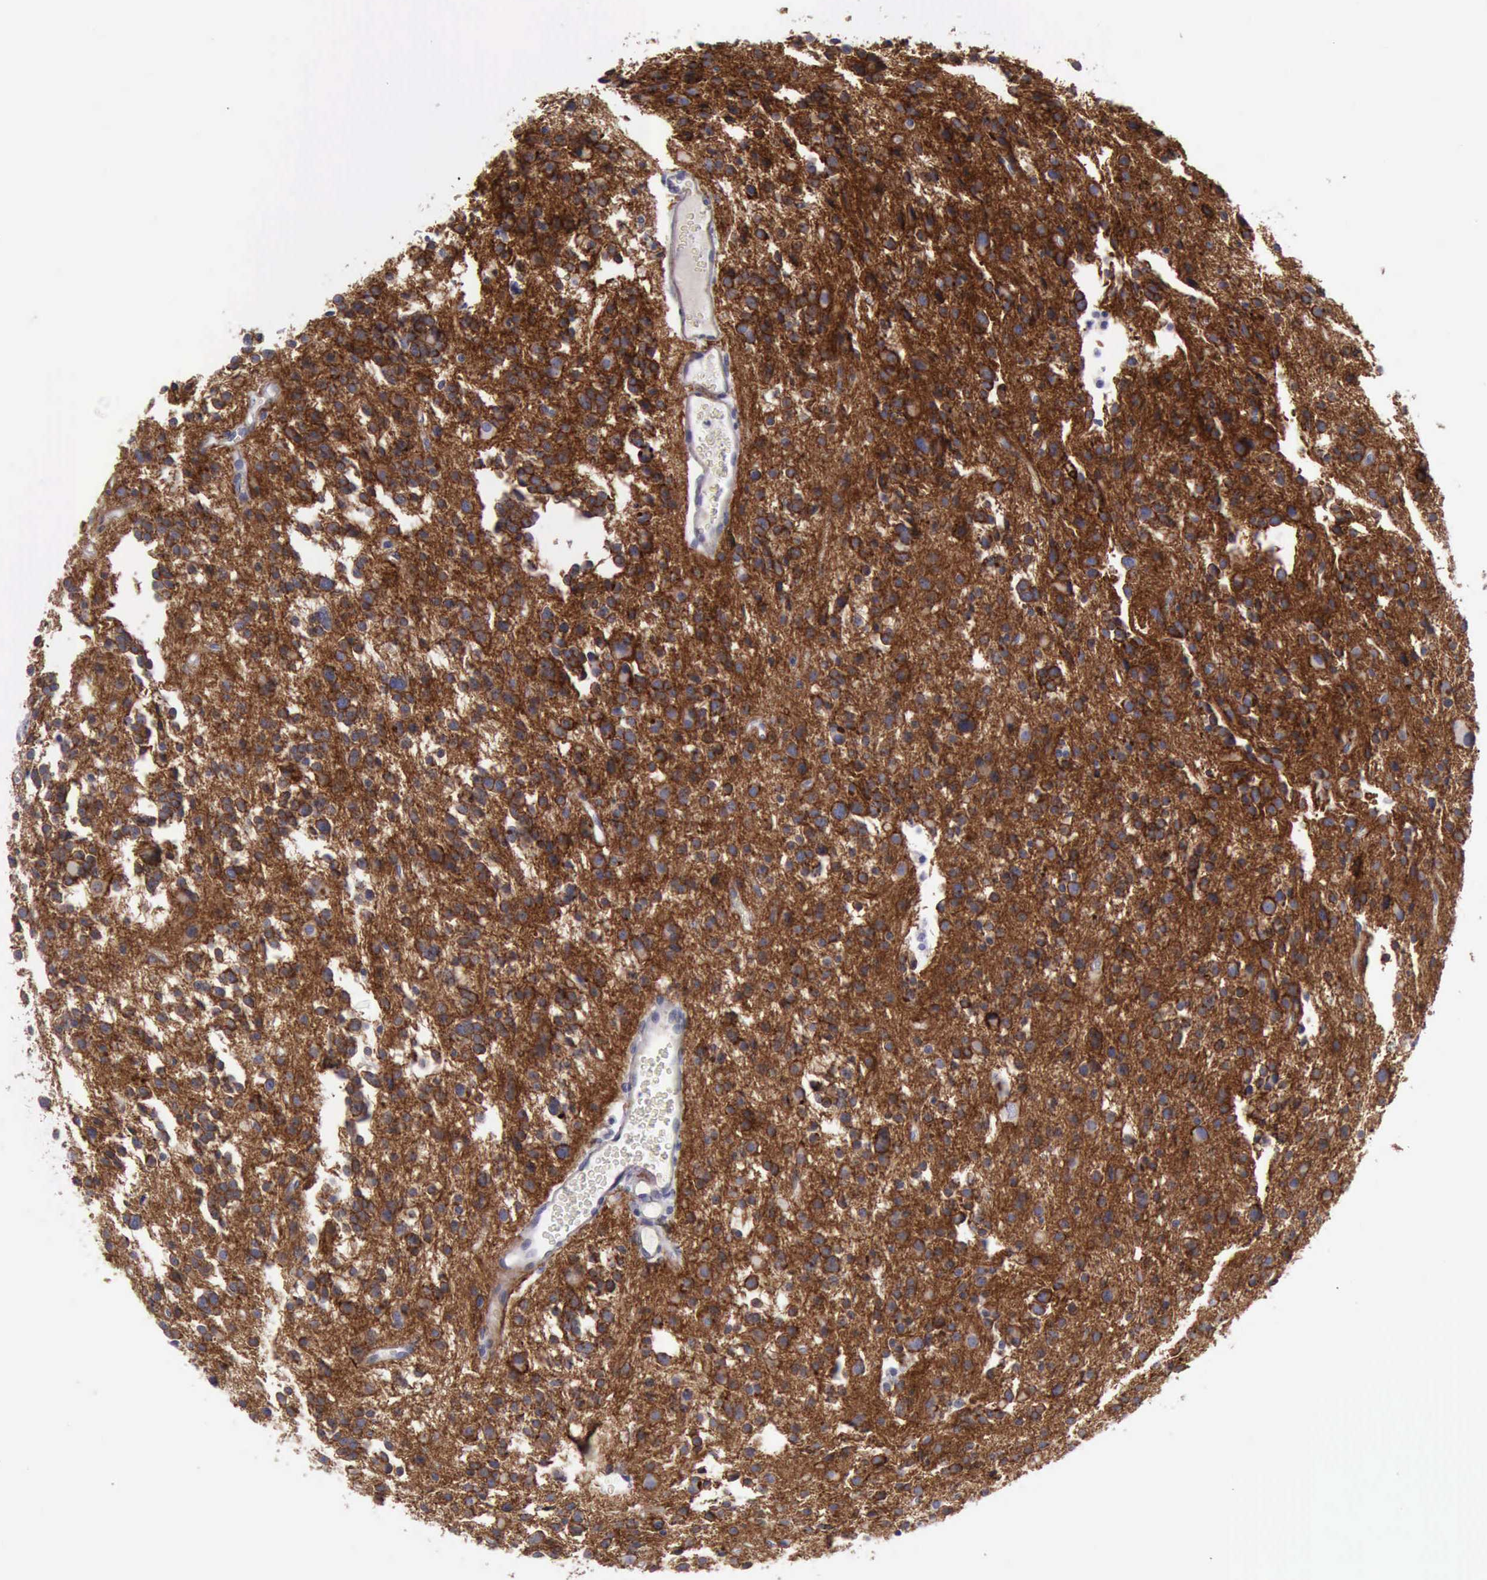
{"staining": {"intensity": "strong", "quantity": ">75%", "location": "cytoplasmic/membranous"}, "tissue": "glioma", "cell_type": "Tumor cells", "image_type": "cancer", "snomed": [{"axis": "morphology", "description": "Glioma, malignant, Low grade"}, {"axis": "topography", "description": "Brain"}], "caption": "Protein staining of glioma tissue demonstrates strong cytoplasmic/membranous staining in about >75% of tumor cells. Immunohistochemistry (ihc) stains the protein of interest in brown and the nuclei are stained blue.", "gene": "CDH2", "patient": {"sex": "female", "age": 36}}